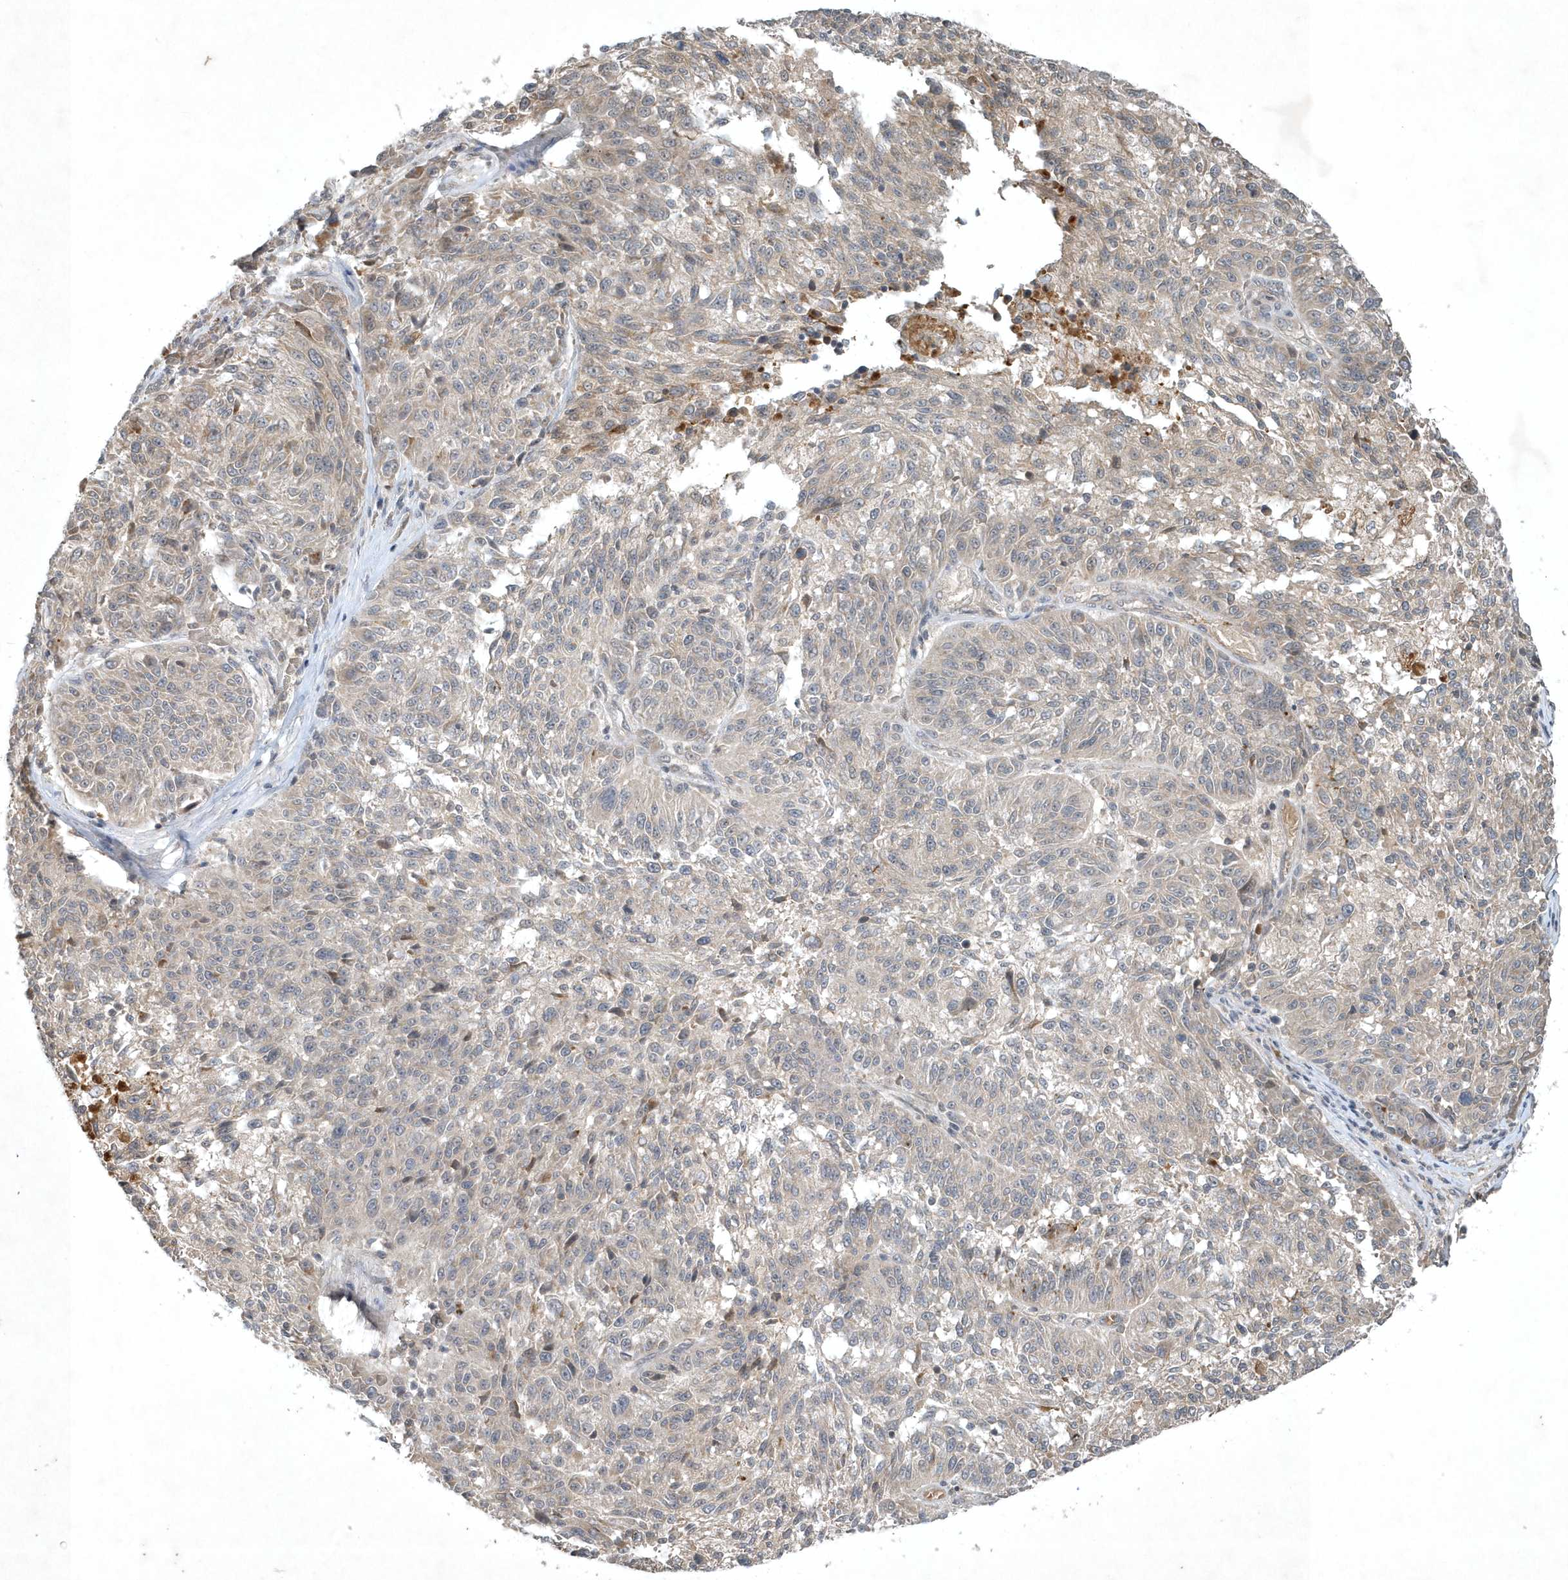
{"staining": {"intensity": "negative", "quantity": "none", "location": "none"}, "tissue": "melanoma", "cell_type": "Tumor cells", "image_type": "cancer", "snomed": [{"axis": "morphology", "description": "Malignant melanoma, NOS"}, {"axis": "topography", "description": "Skin"}], "caption": "The IHC histopathology image has no significant expression in tumor cells of malignant melanoma tissue.", "gene": "TNFAIP6", "patient": {"sex": "male", "age": 53}}